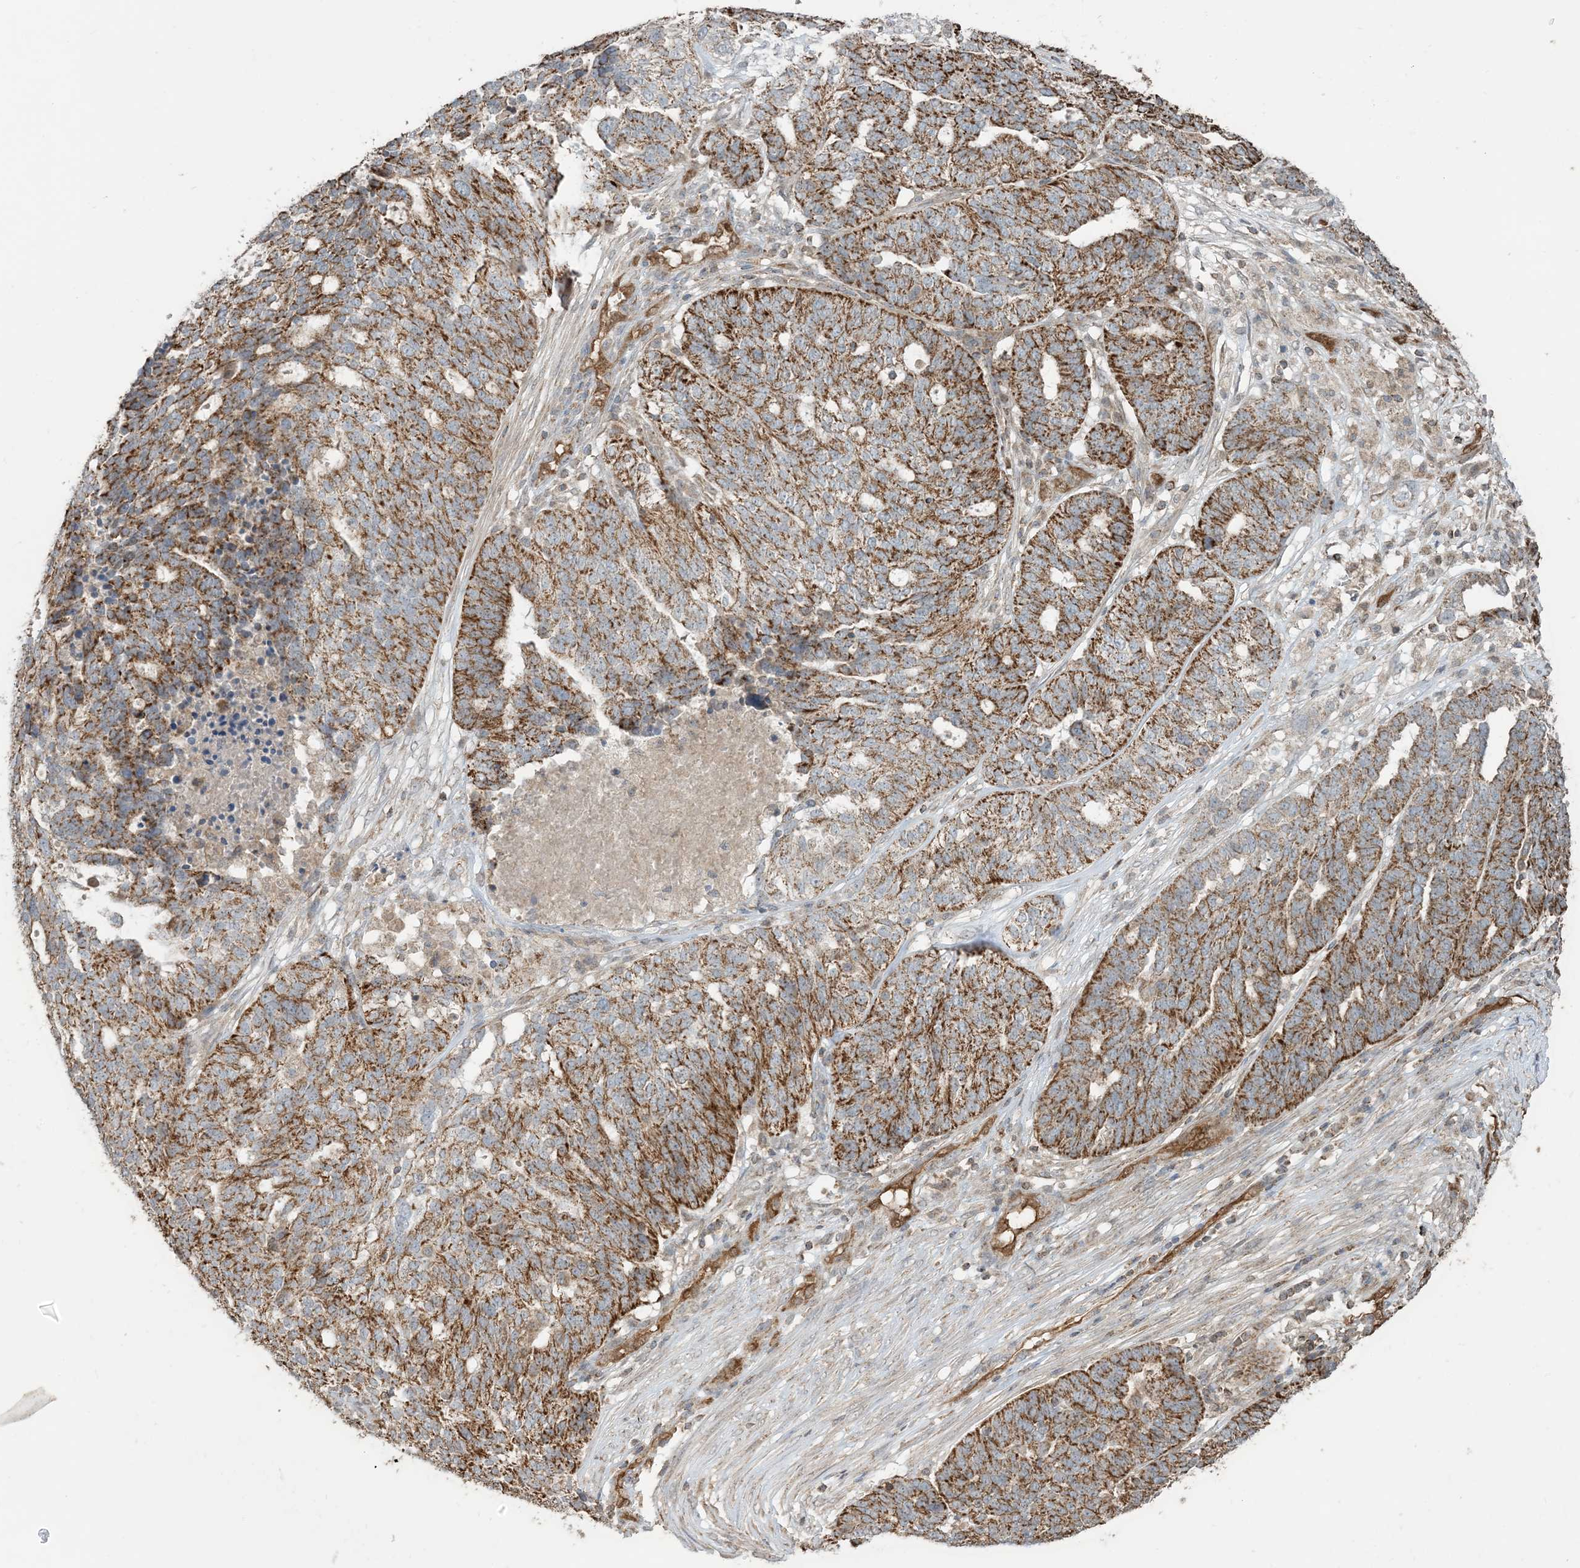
{"staining": {"intensity": "moderate", "quantity": ">75%", "location": "cytoplasmic/membranous"}, "tissue": "ovarian cancer", "cell_type": "Tumor cells", "image_type": "cancer", "snomed": [{"axis": "morphology", "description": "Cystadenocarcinoma, serous, NOS"}, {"axis": "topography", "description": "Ovary"}], "caption": "Moderate cytoplasmic/membranous expression is appreciated in about >75% of tumor cells in ovarian cancer (serous cystadenocarcinoma).", "gene": "PPM1F", "patient": {"sex": "female", "age": 59}}